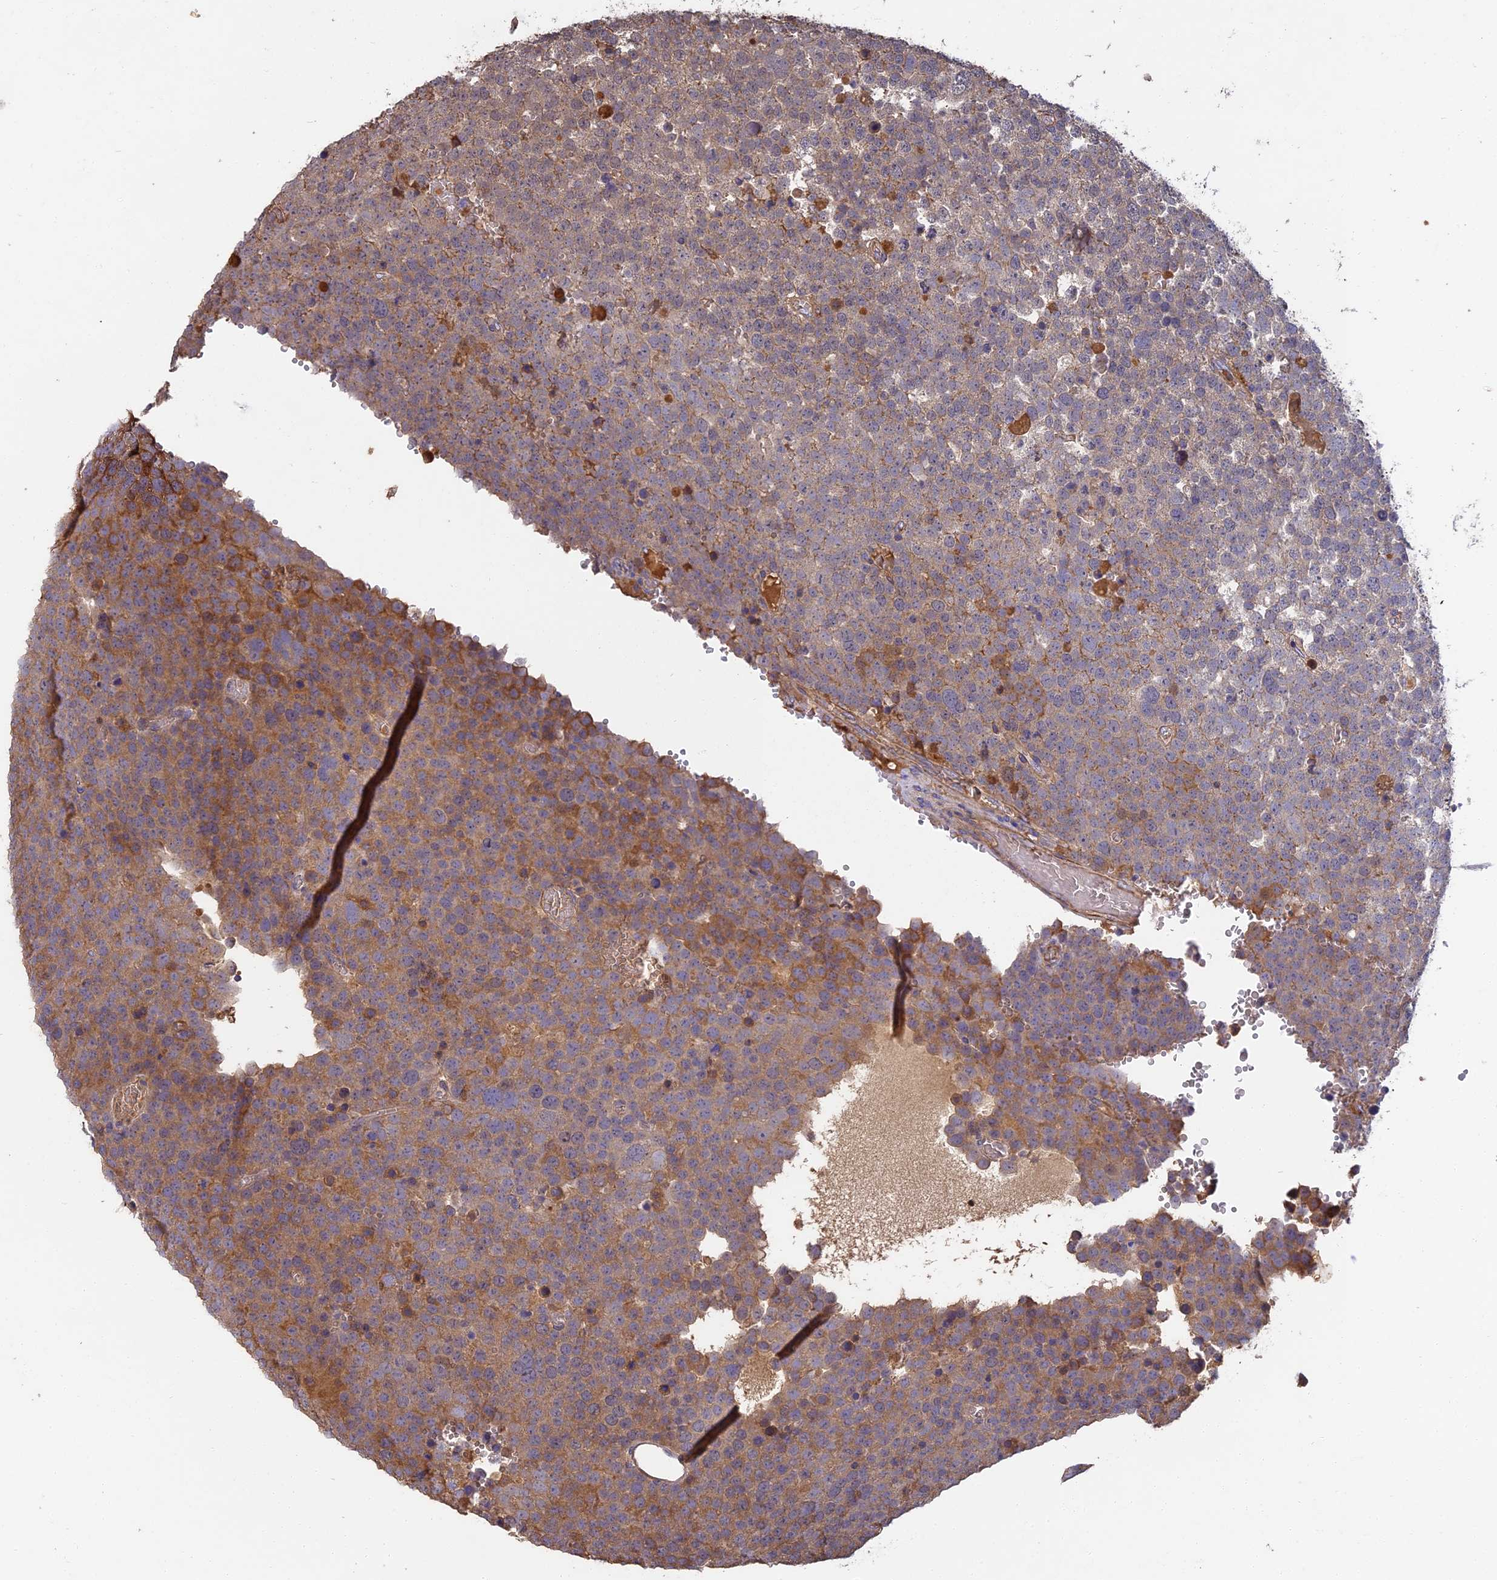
{"staining": {"intensity": "moderate", "quantity": "25%-75%", "location": "cytoplasmic/membranous"}, "tissue": "testis cancer", "cell_type": "Tumor cells", "image_type": "cancer", "snomed": [{"axis": "morphology", "description": "Seminoma, NOS"}, {"axis": "topography", "description": "Testis"}], "caption": "Human testis cancer stained for a protein (brown) displays moderate cytoplasmic/membranous positive staining in about 25%-75% of tumor cells.", "gene": "ERMAP", "patient": {"sex": "male", "age": 71}}